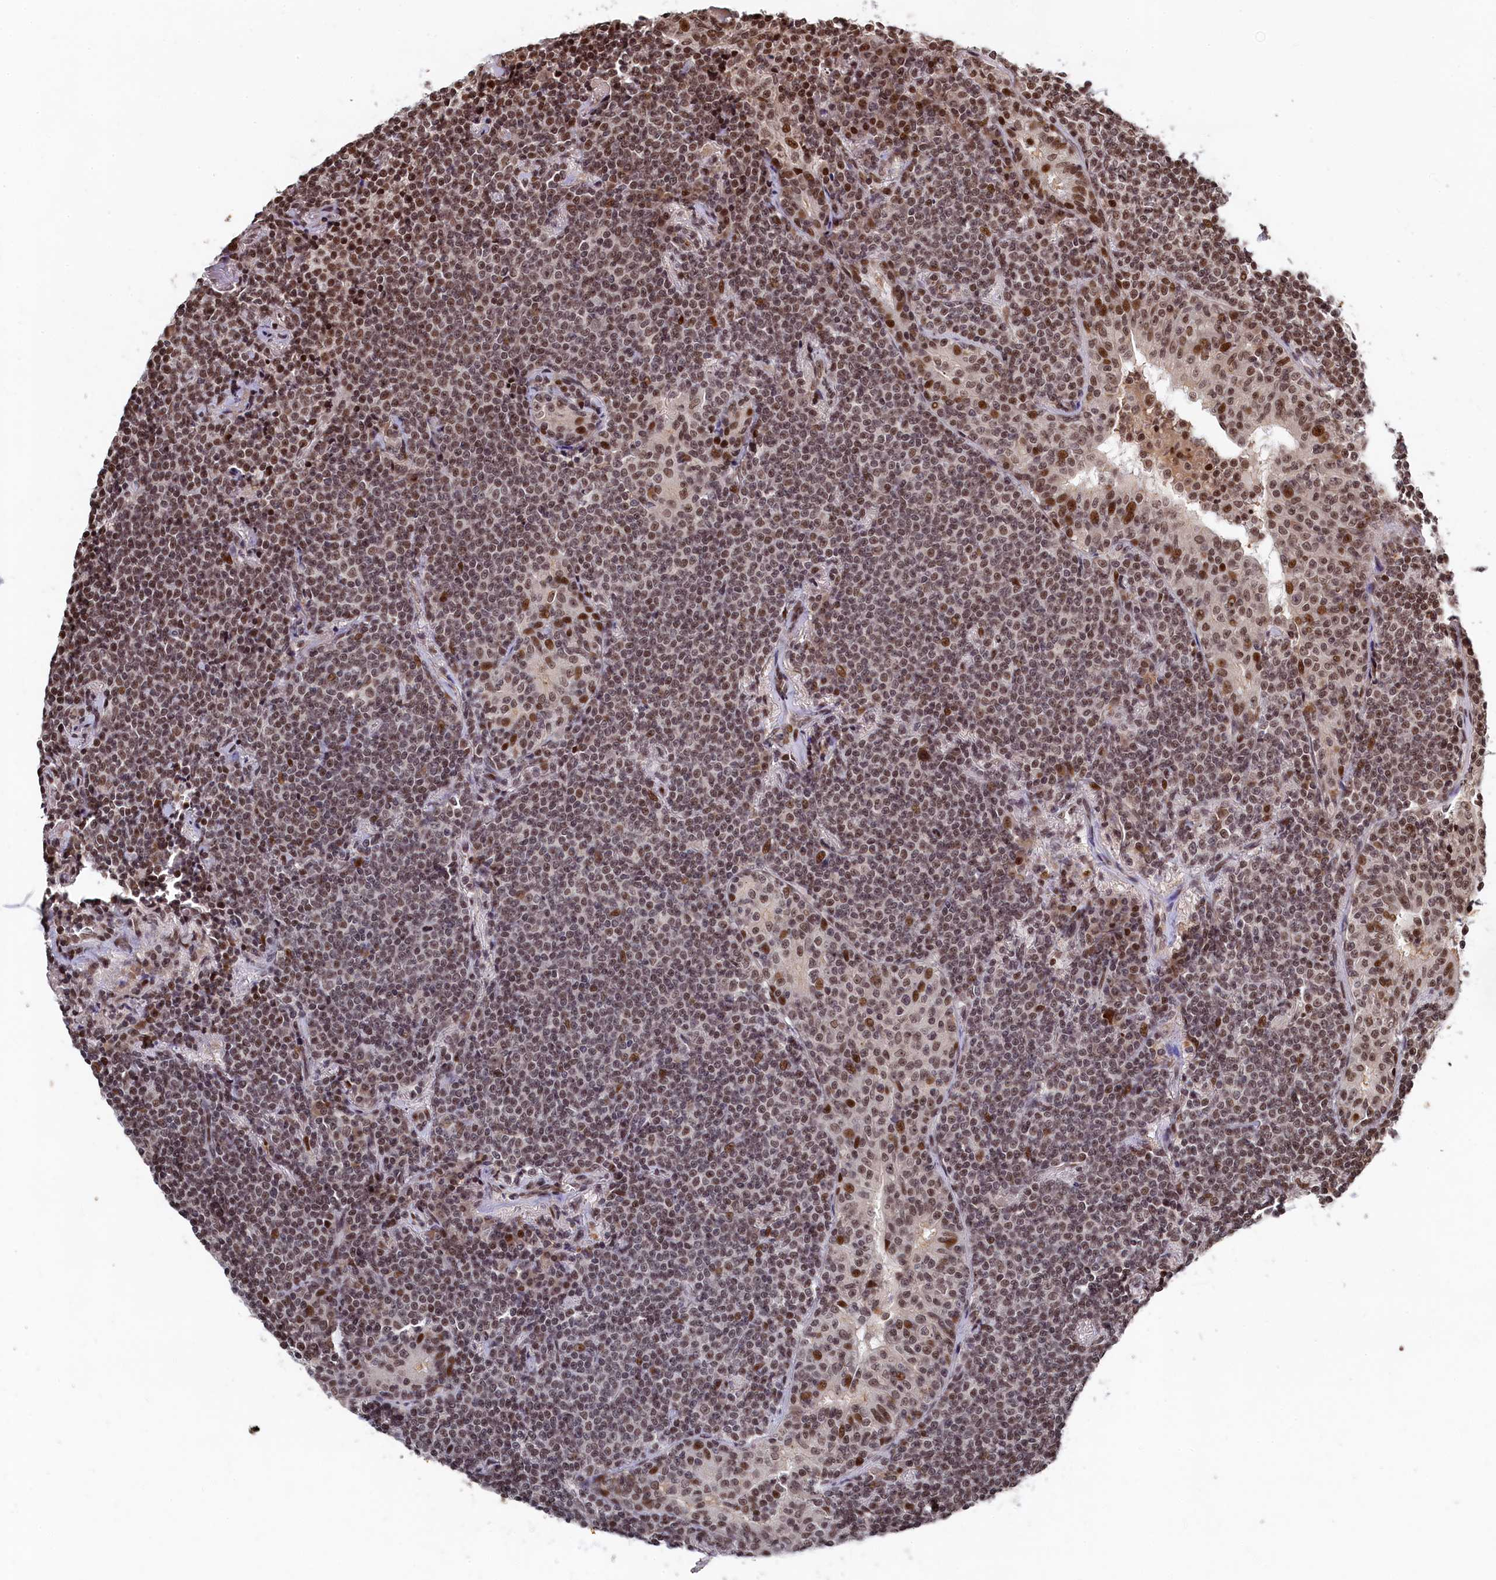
{"staining": {"intensity": "moderate", "quantity": "25%-75%", "location": "nuclear"}, "tissue": "lymphoma", "cell_type": "Tumor cells", "image_type": "cancer", "snomed": [{"axis": "morphology", "description": "Malignant lymphoma, non-Hodgkin's type, Low grade"}, {"axis": "topography", "description": "Lung"}], "caption": "Human lymphoma stained with a brown dye displays moderate nuclear positive positivity in approximately 25%-75% of tumor cells.", "gene": "FAM217B", "patient": {"sex": "female", "age": 71}}